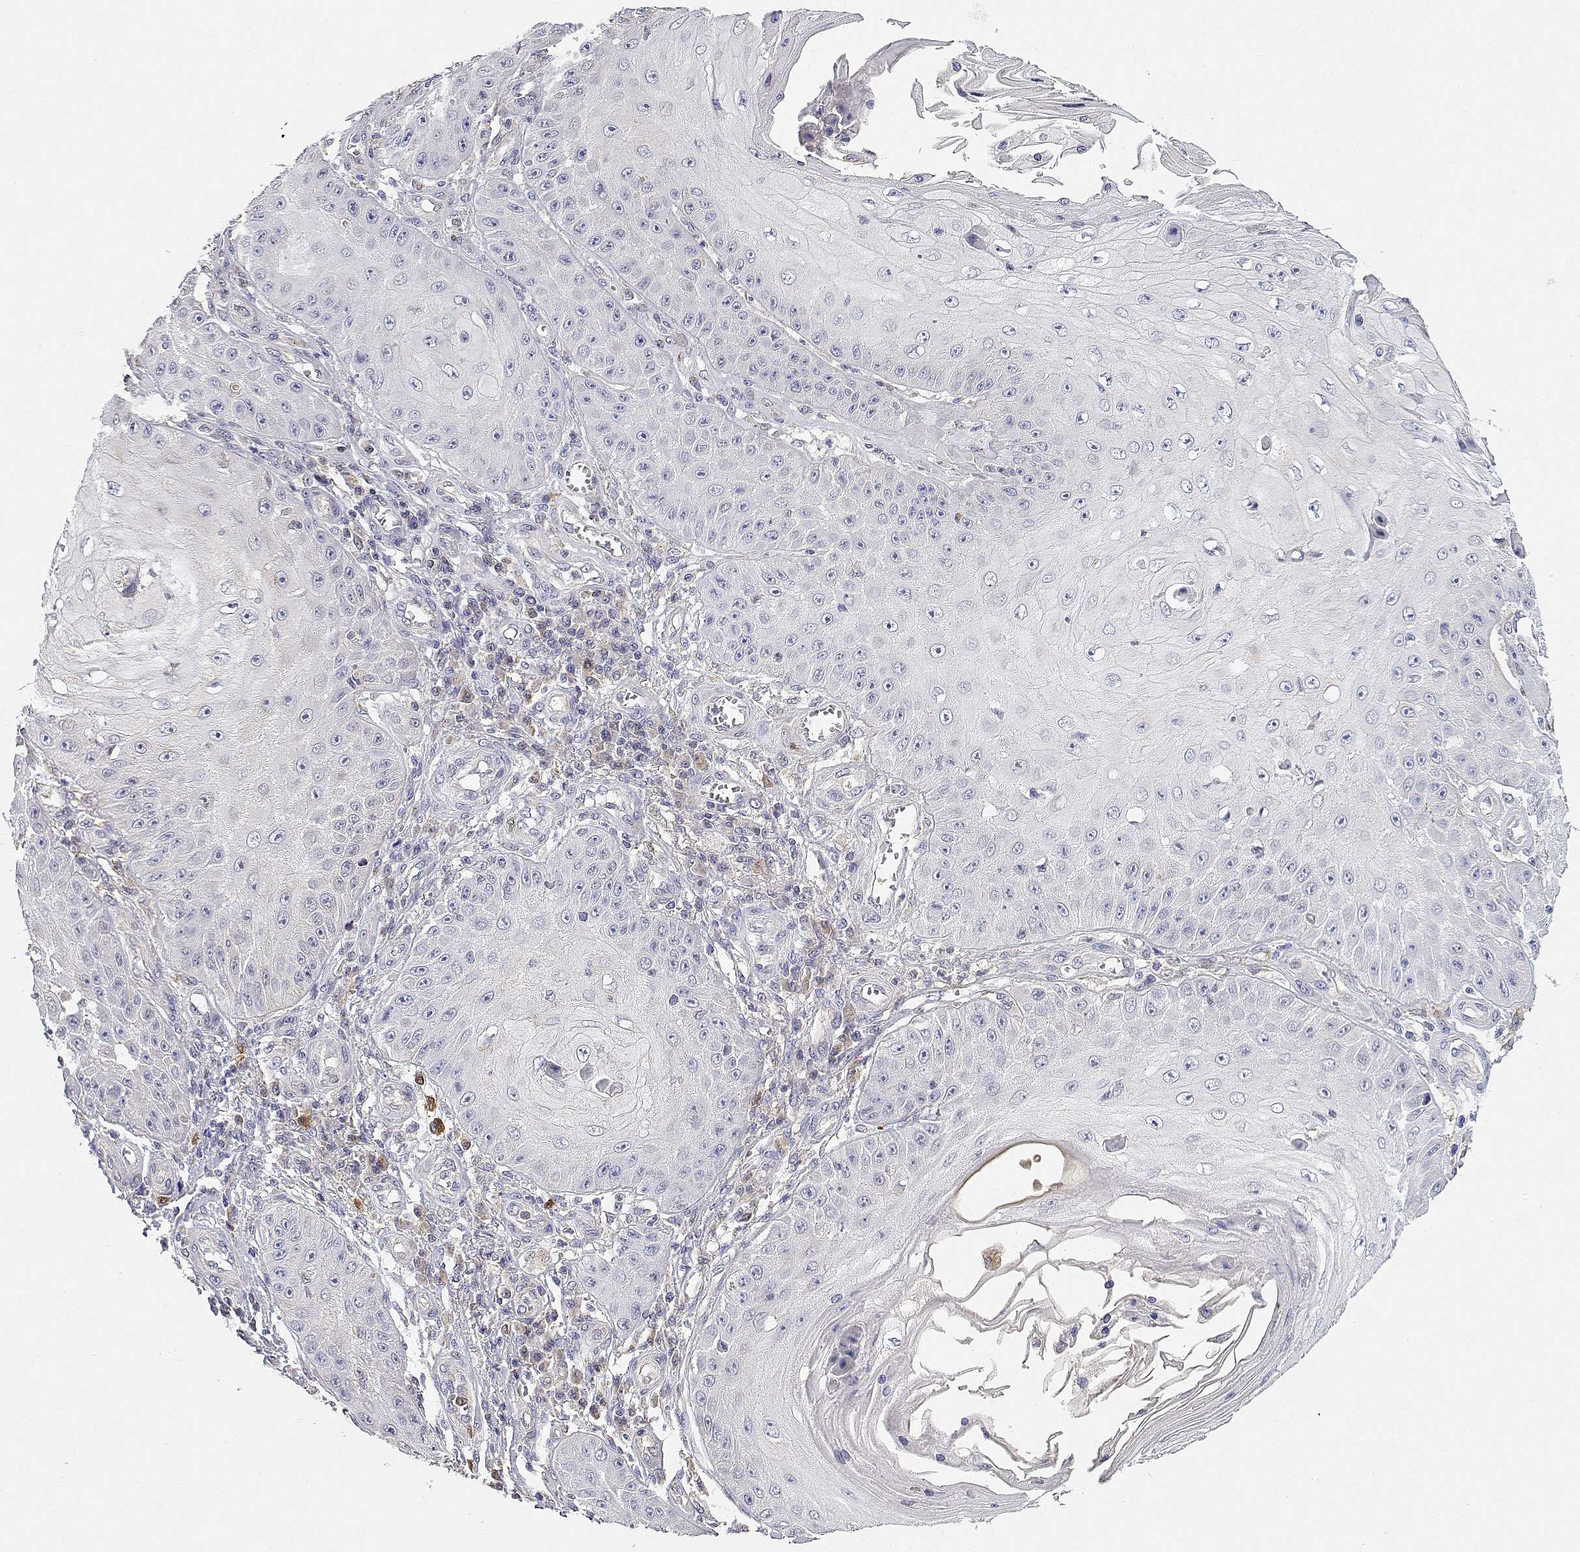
{"staining": {"intensity": "negative", "quantity": "none", "location": "none"}, "tissue": "skin cancer", "cell_type": "Tumor cells", "image_type": "cancer", "snomed": [{"axis": "morphology", "description": "Squamous cell carcinoma, NOS"}, {"axis": "topography", "description": "Skin"}], "caption": "Histopathology image shows no protein staining in tumor cells of skin cancer (squamous cell carcinoma) tissue. Brightfield microscopy of IHC stained with DAB (brown) and hematoxylin (blue), captured at high magnification.", "gene": "ADA", "patient": {"sex": "male", "age": 70}}